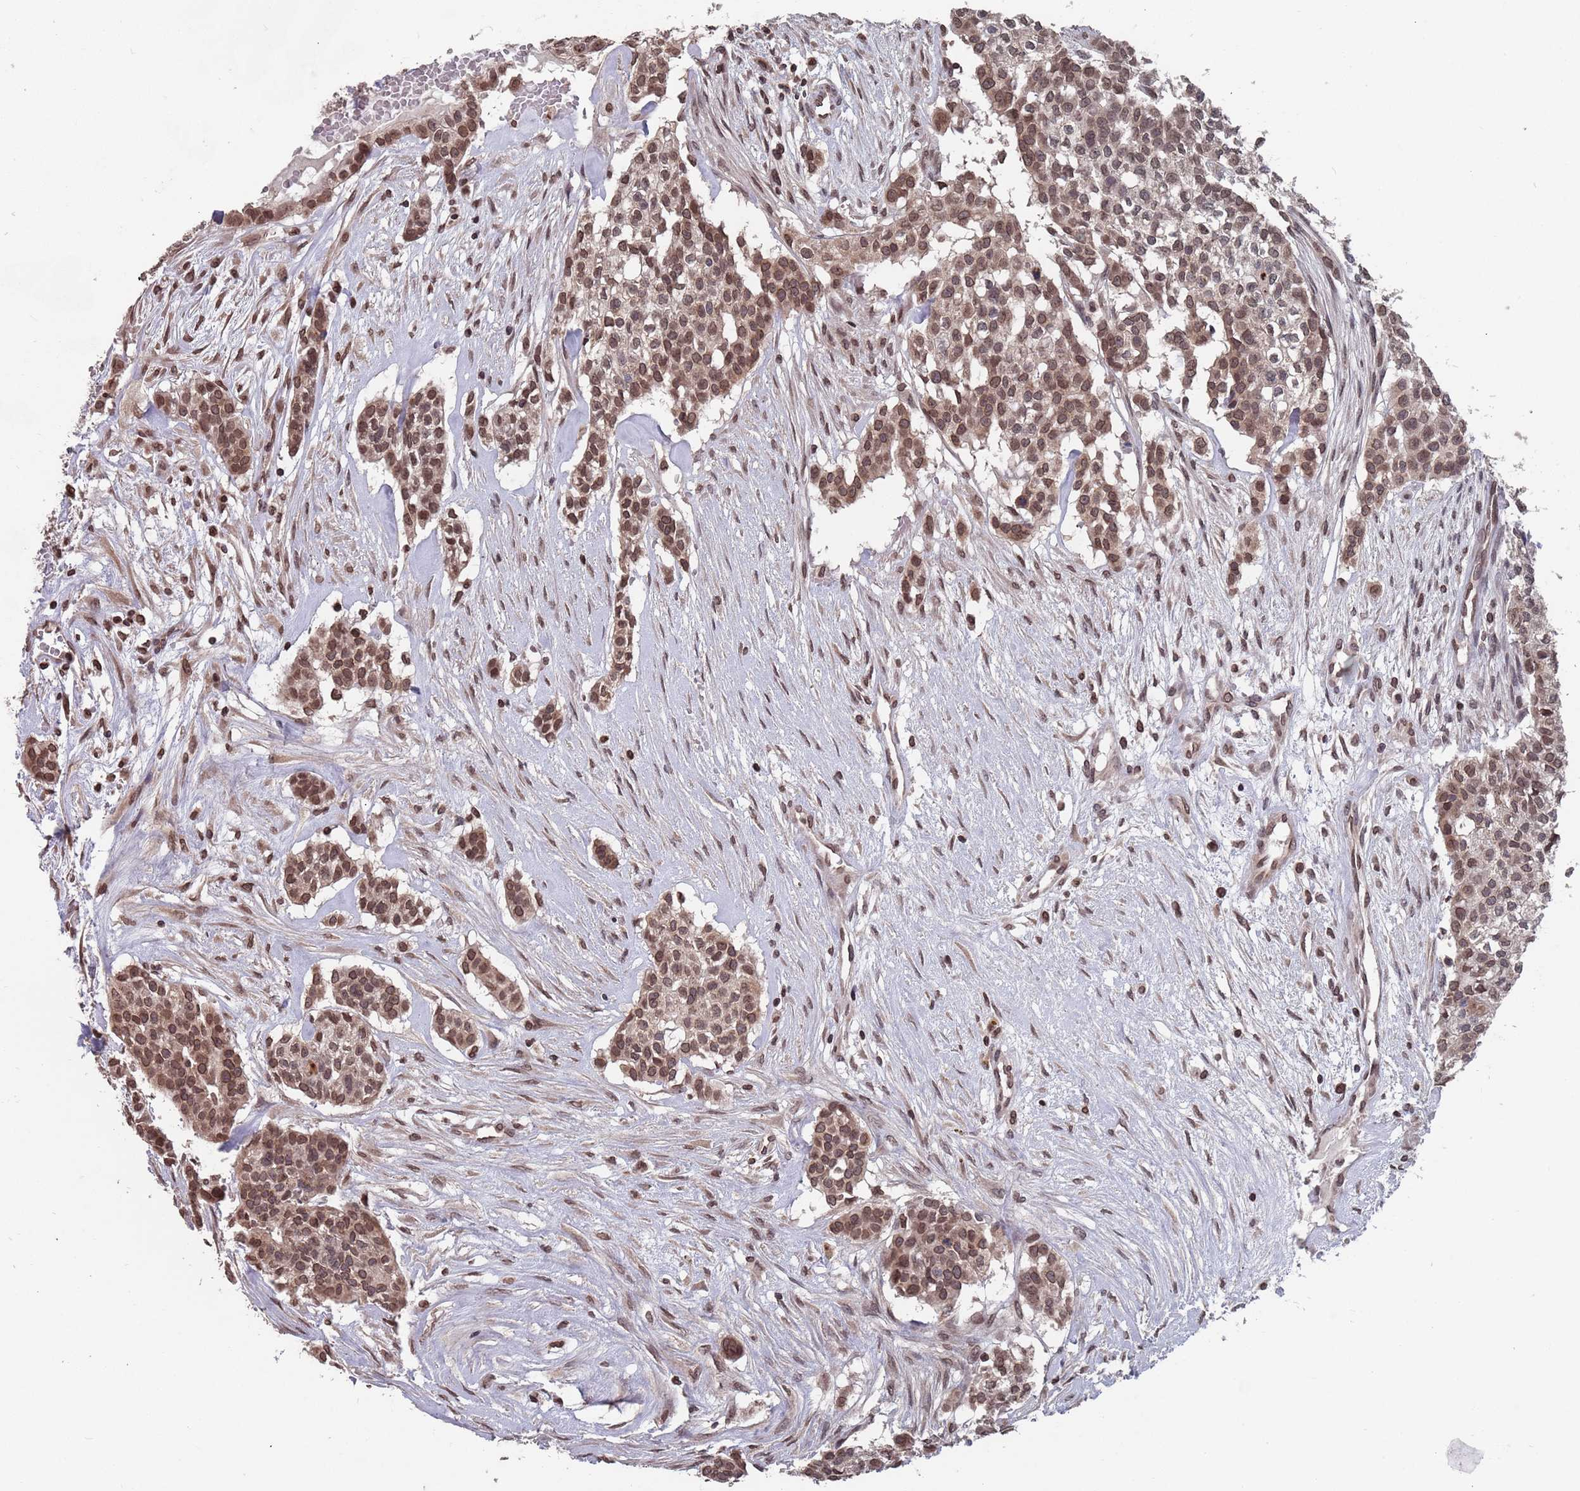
{"staining": {"intensity": "moderate", "quantity": ">75%", "location": "nuclear"}, "tissue": "head and neck cancer", "cell_type": "Tumor cells", "image_type": "cancer", "snomed": [{"axis": "morphology", "description": "Adenocarcinoma, NOS"}, {"axis": "topography", "description": "Head-Neck"}], "caption": "A medium amount of moderate nuclear staining is seen in about >75% of tumor cells in adenocarcinoma (head and neck) tissue.", "gene": "SDHAF3", "patient": {"sex": "male", "age": 81}}